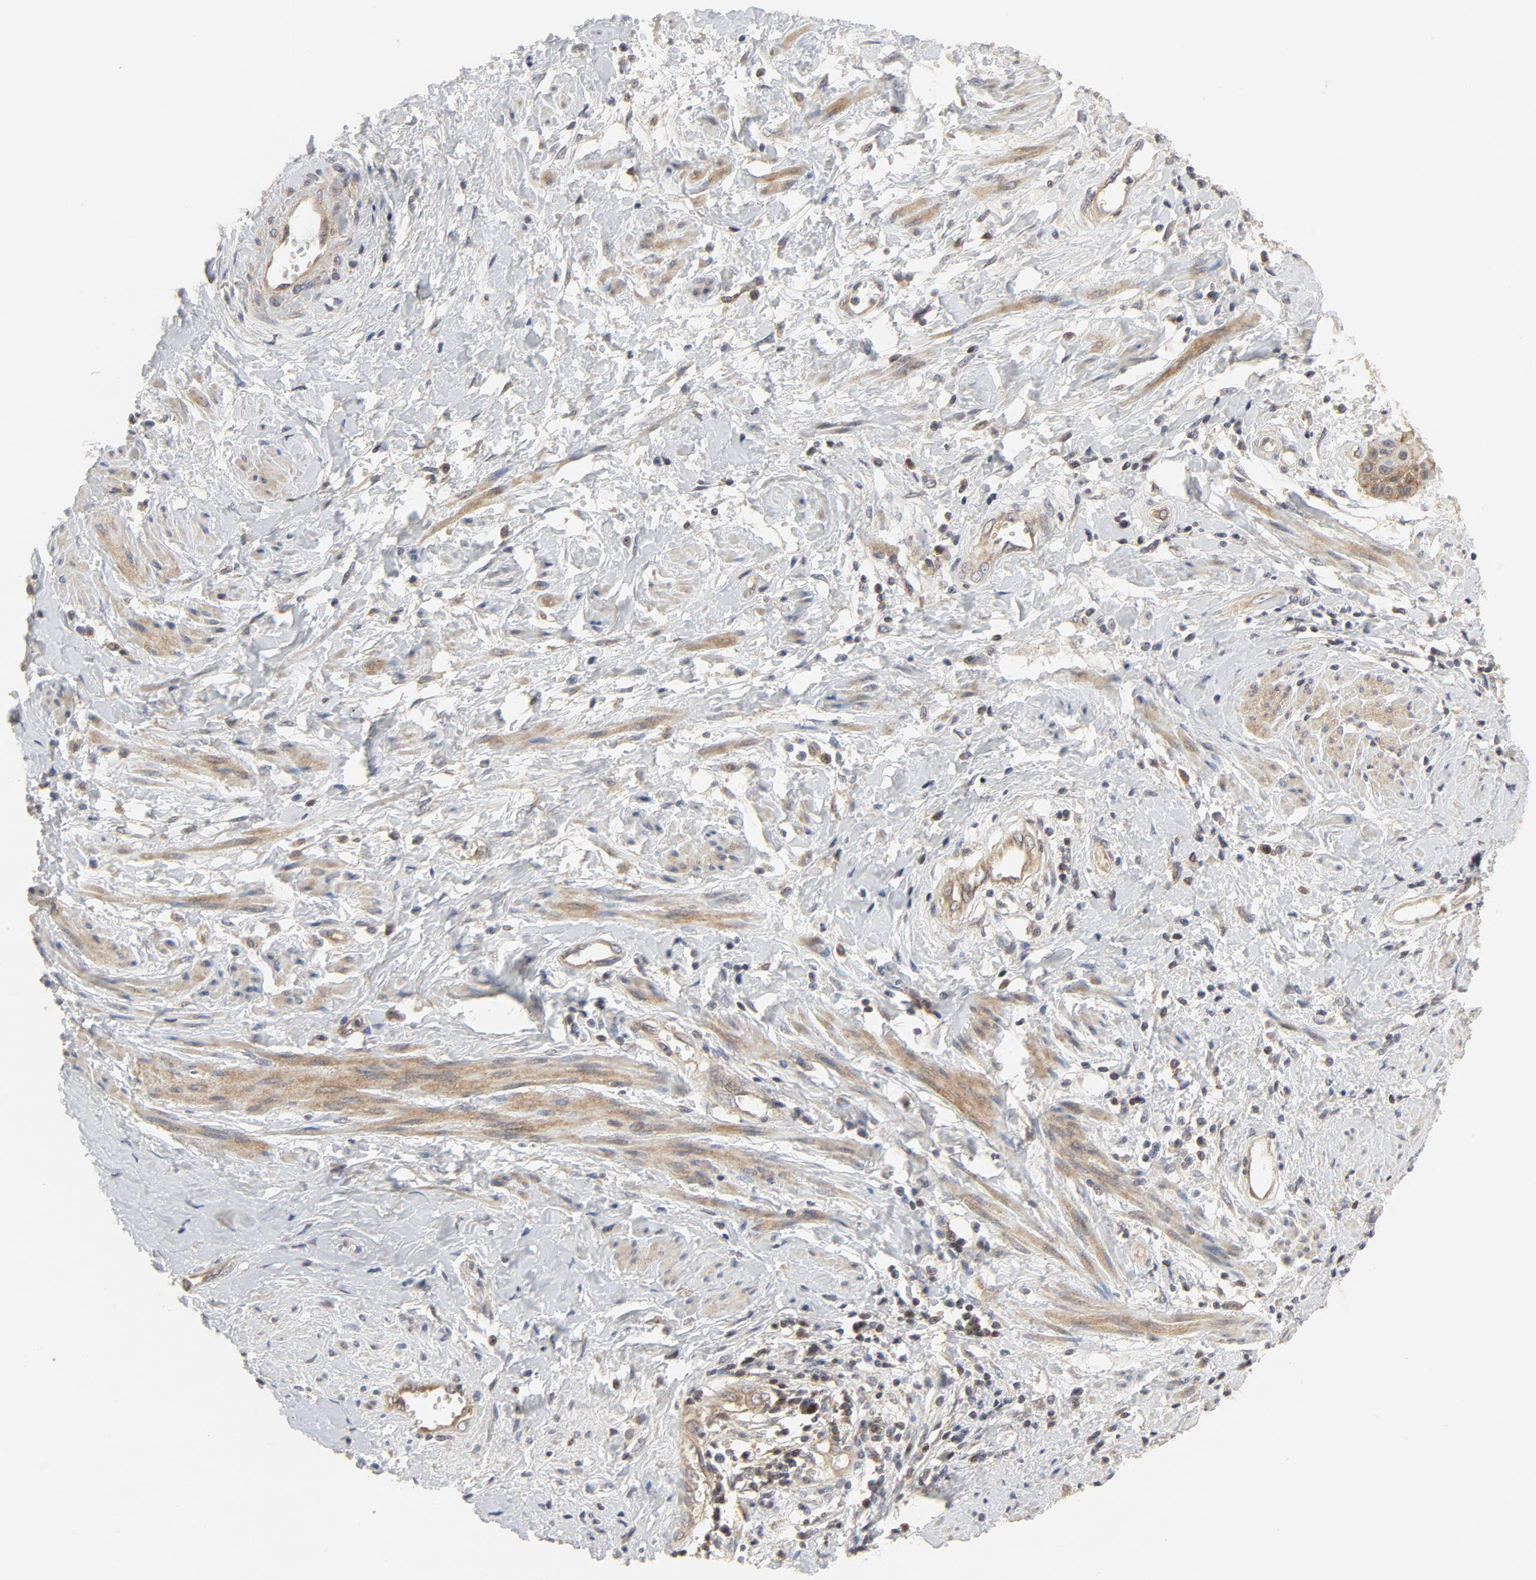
{"staining": {"intensity": "moderate", "quantity": ">75%", "location": "cytoplasmic/membranous"}, "tissue": "cervical cancer", "cell_type": "Tumor cells", "image_type": "cancer", "snomed": [{"axis": "morphology", "description": "Squamous cell carcinoma, NOS"}, {"axis": "topography", "description": "Cervix"}], "caption": "Protein staining by IHC shows moderate cytoplasmic/membranous staining in approximately >75% of tumor cells in cervical cancer (squamous cell carcinoma).", "gene": "MAP2K7", "patient": {"sex": "female", "age": 57}}